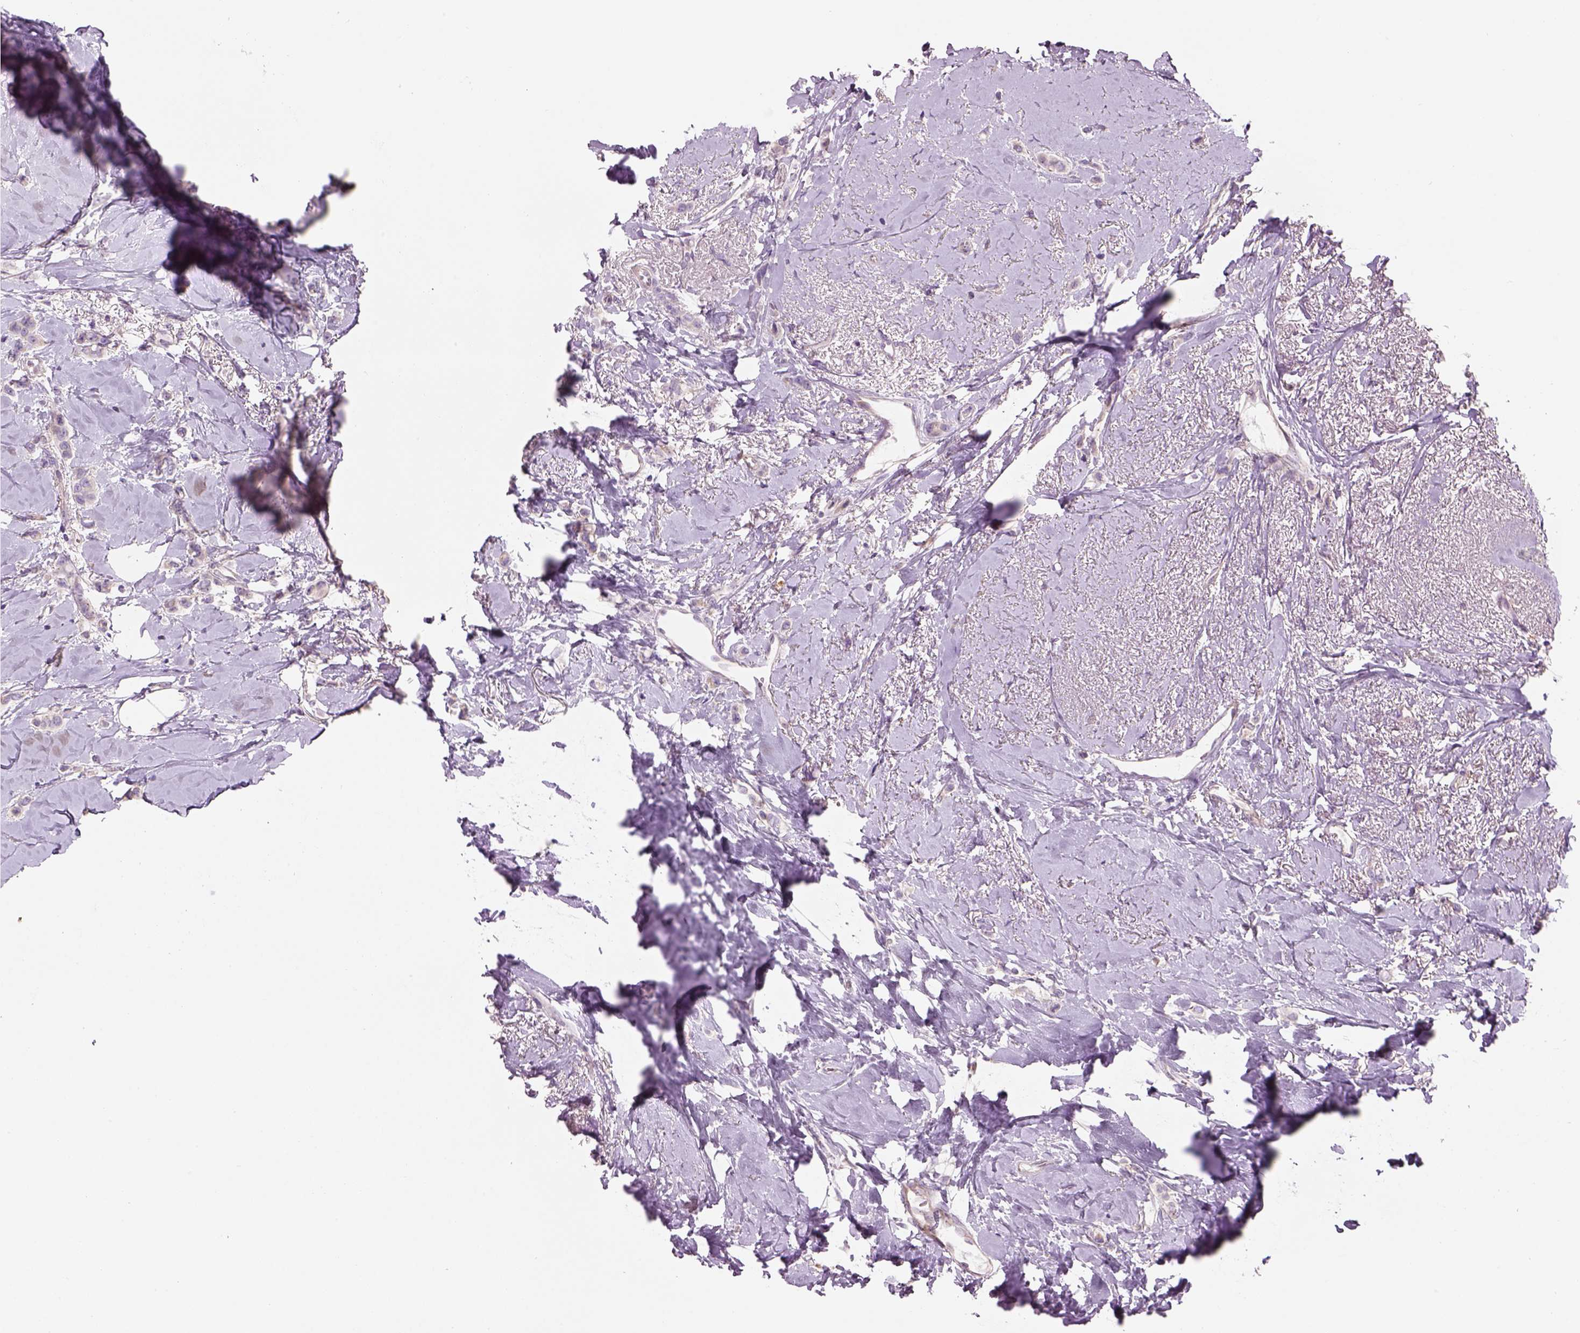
{"staining": {"intensity": "weak", "quantity": "<25%", "location": "cytoplasmic/membranous"}, "tissue": "breast cancer", "cell_type": "Tumor cells", "image_type": "cancer", "snomed": [{"axis": "morphology", "description": "Lobular carcinoma"}, {"axis": "topography", "description": "Breast"}], "caption": "There is no significant positivity in tumor cells of breast cancer.", "gene": "IFT52", "patient": {"sex": "female", "age": 66}}